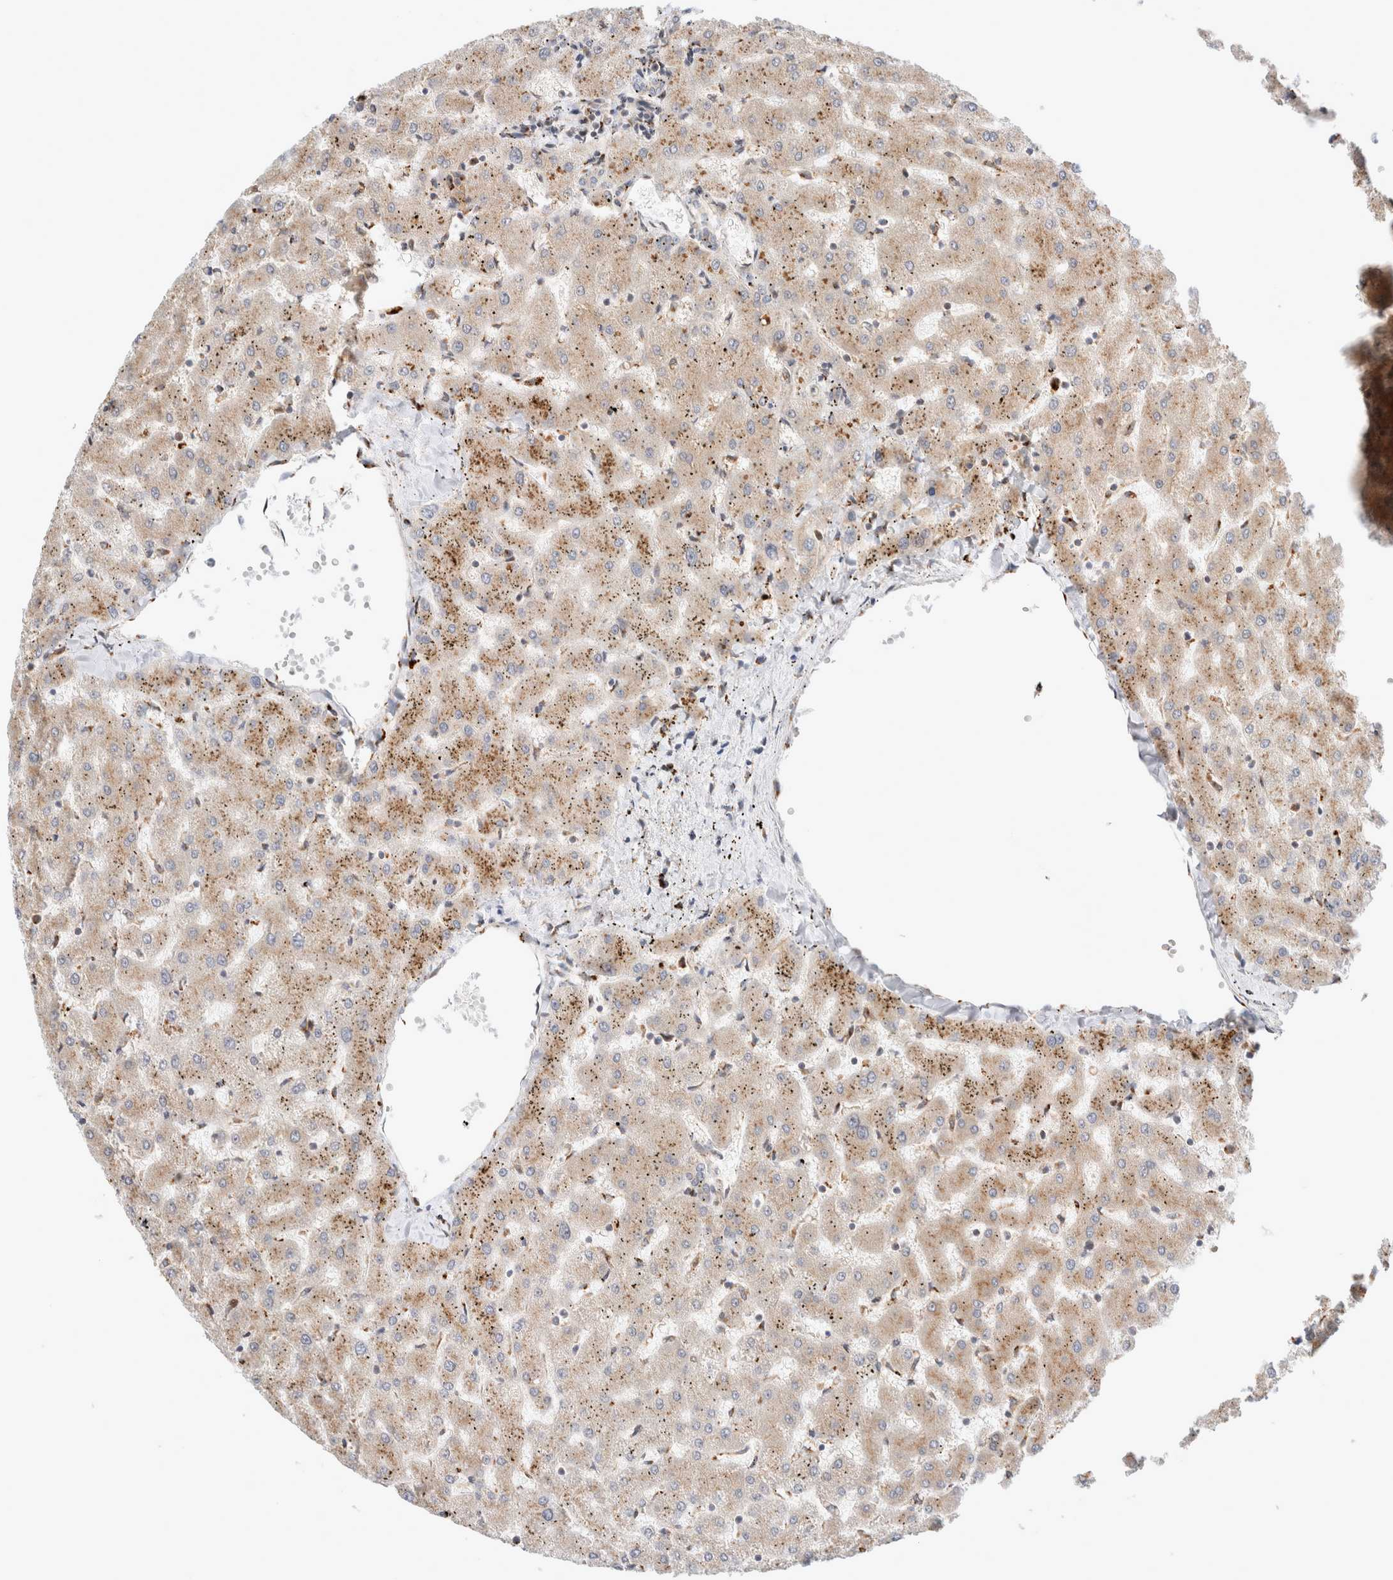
{"staining": {"intensity": "weak", "quantity": ">75%", "location": "cytoplasmic/membranous"}, "tissue": "liver", "cell_type": "Cholangiocytes", "image_type": "normal", "snomed": [{"axis": "morphology", "description": "Normal tissue, NOS"}, {"axis": "topography", "description": "Liver"}], "caption": "Immunohistochemistry (IHC) histopathology image of benign liver: human liver stained using IHC demonstrates low levels of weak protein expression localized specifically in the cytoplasmic/membranous of cholangiocytes, appearing as a cytoplasmic/membranous brown color.", "gene": "GCN1", "patient": {"sex": "female", "age": 63}}